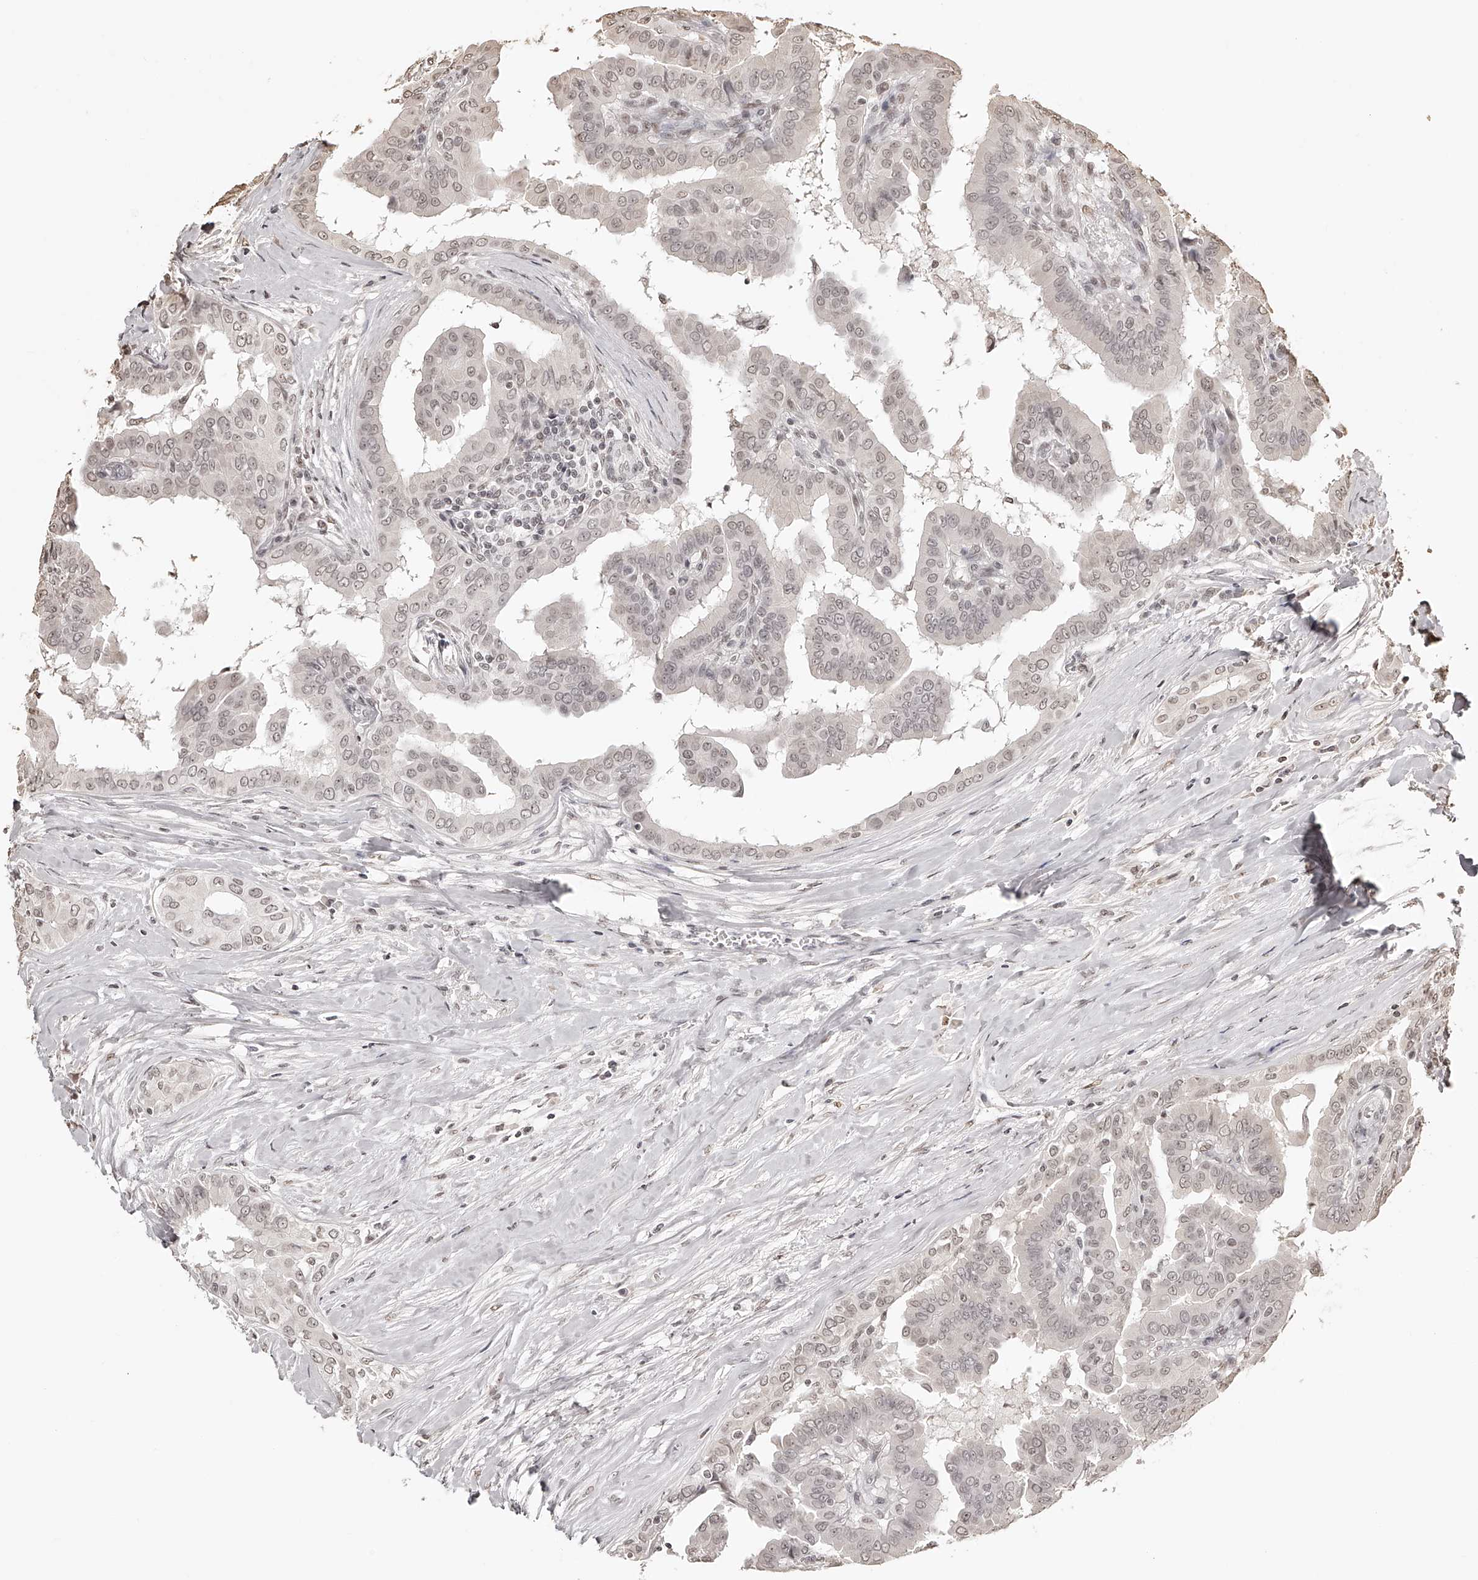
{"staining": {"intensity": "weak", "quantity": "25%-75%", "location": "nuclear"}, "tissue": "thyroid cancer", "cell_type": "Tumor cells", "image_type": "cancer", "snomed": [{"axis": "morphology", "description": "Papillary adenocarcinoma, NOS"}, {"axis": "topography", "description": "Thyroid gland"}], "caption": "Immunohistochemistry (IHC) staining of papillary adenocarcinoma (thyroid), which shows low levels of weak nuclear staining in about 25%-75% of tumor cells indicating weak nuclear protein staining. The staining was performed using DAB (3,3'-diaminobenzidine) (brown) for protein detection and nuclei were counterstained in hematoxylin (blue).", "gene": "ZNF503", "patient": {"sex": "male", "age": 33}}